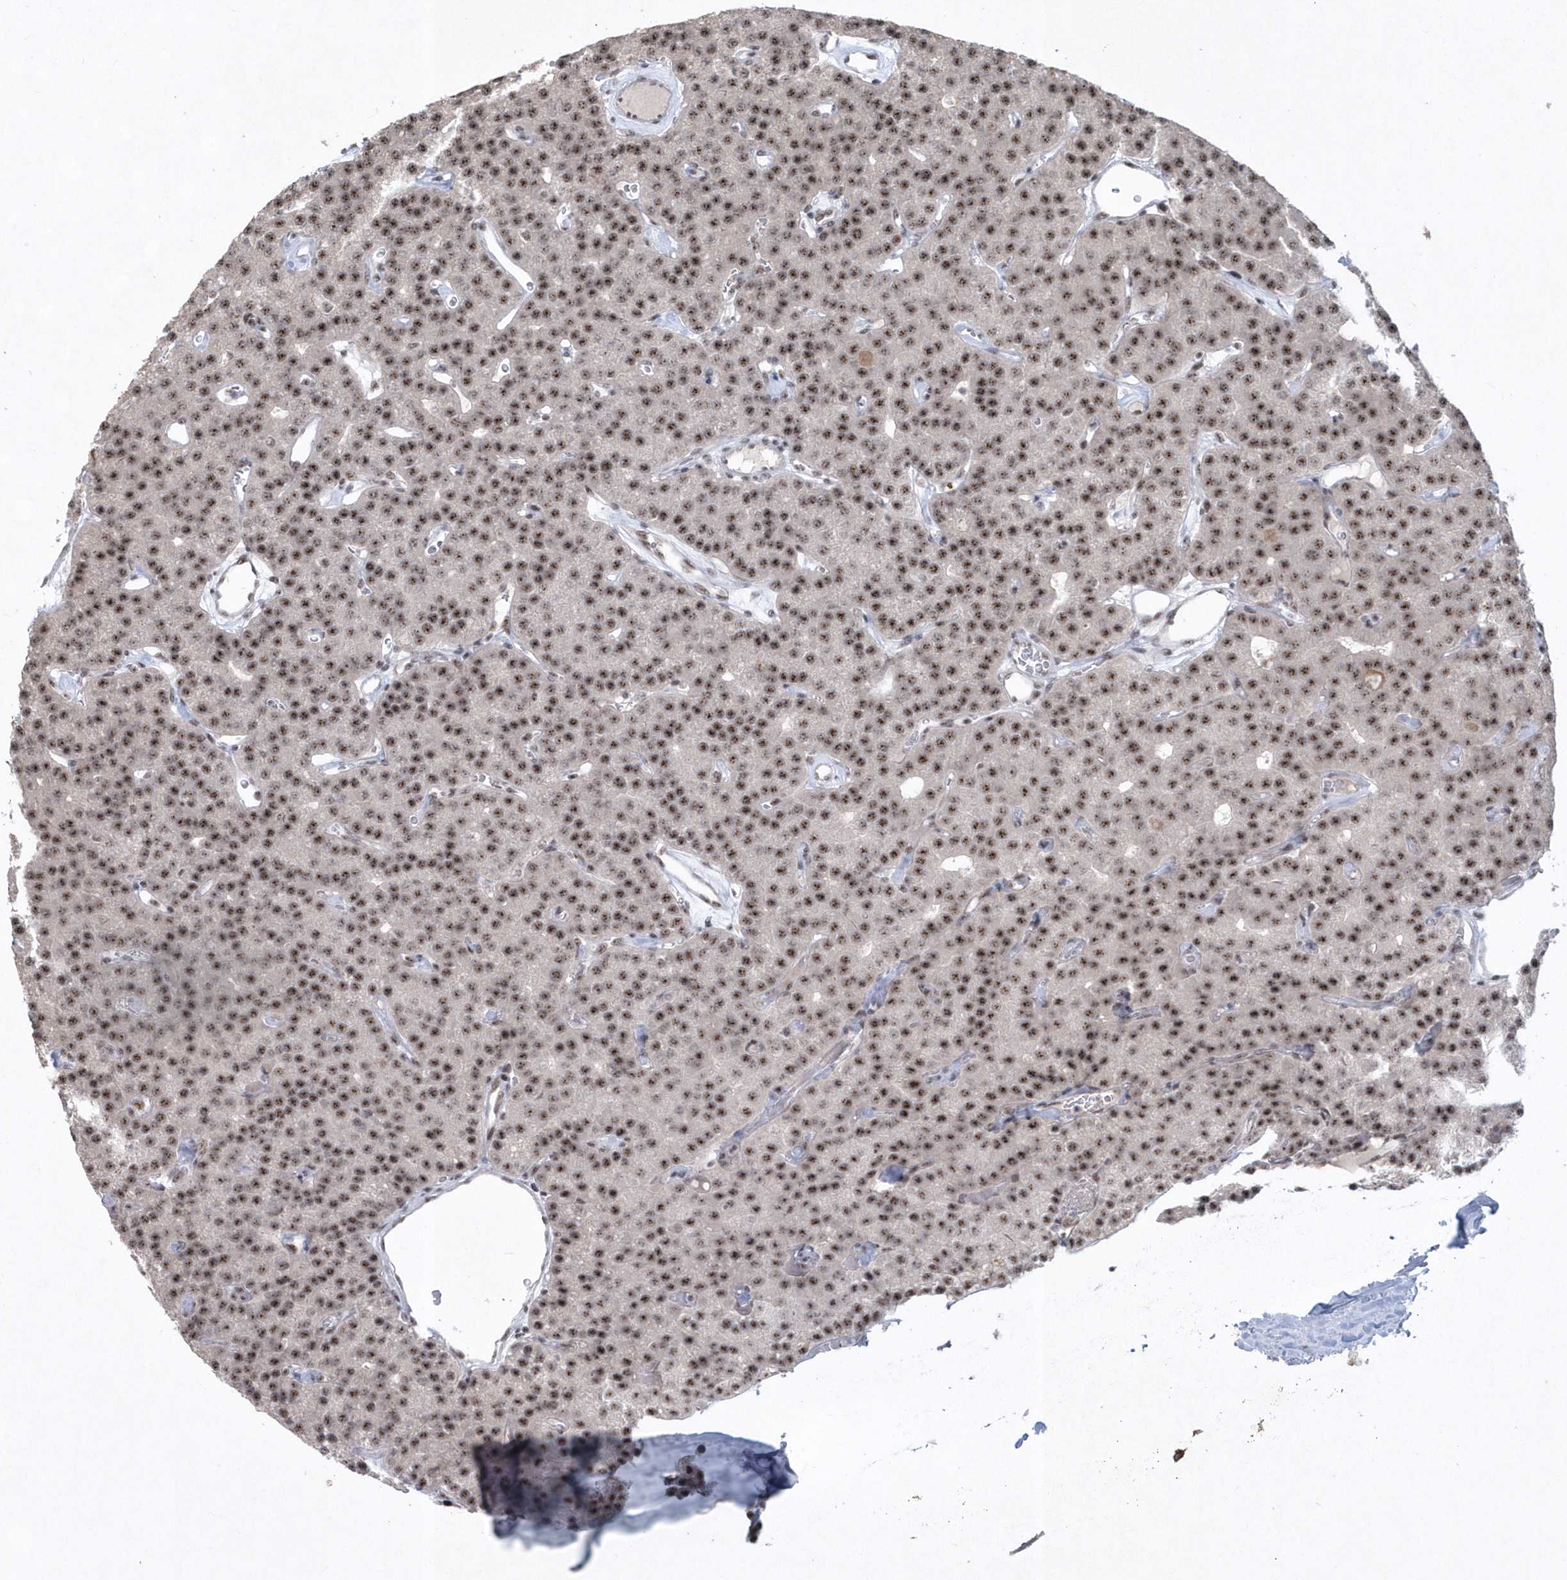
{"staining": {"intensity": "moderate", "quantity": ">75%", "location": "nuclear"}, "tissue": "parathyroid gland", "cell_type": "Glandular cells", "image_type": "normal", "snomed": [{"axis": "morphology", "description": "Normal tissue, NOS"}, {"axis": "morphology", "description": "Adenoma, NOS"}, {"axis": "topography", "description": "Parathyroid gland"}], "caption": "Moderate nuclear staining is appreciated in approximately >75% of glandular cells in normal parathyroid gland.", "gene": "KDM6B", "patient": {"sex": "female", "age": 86}}